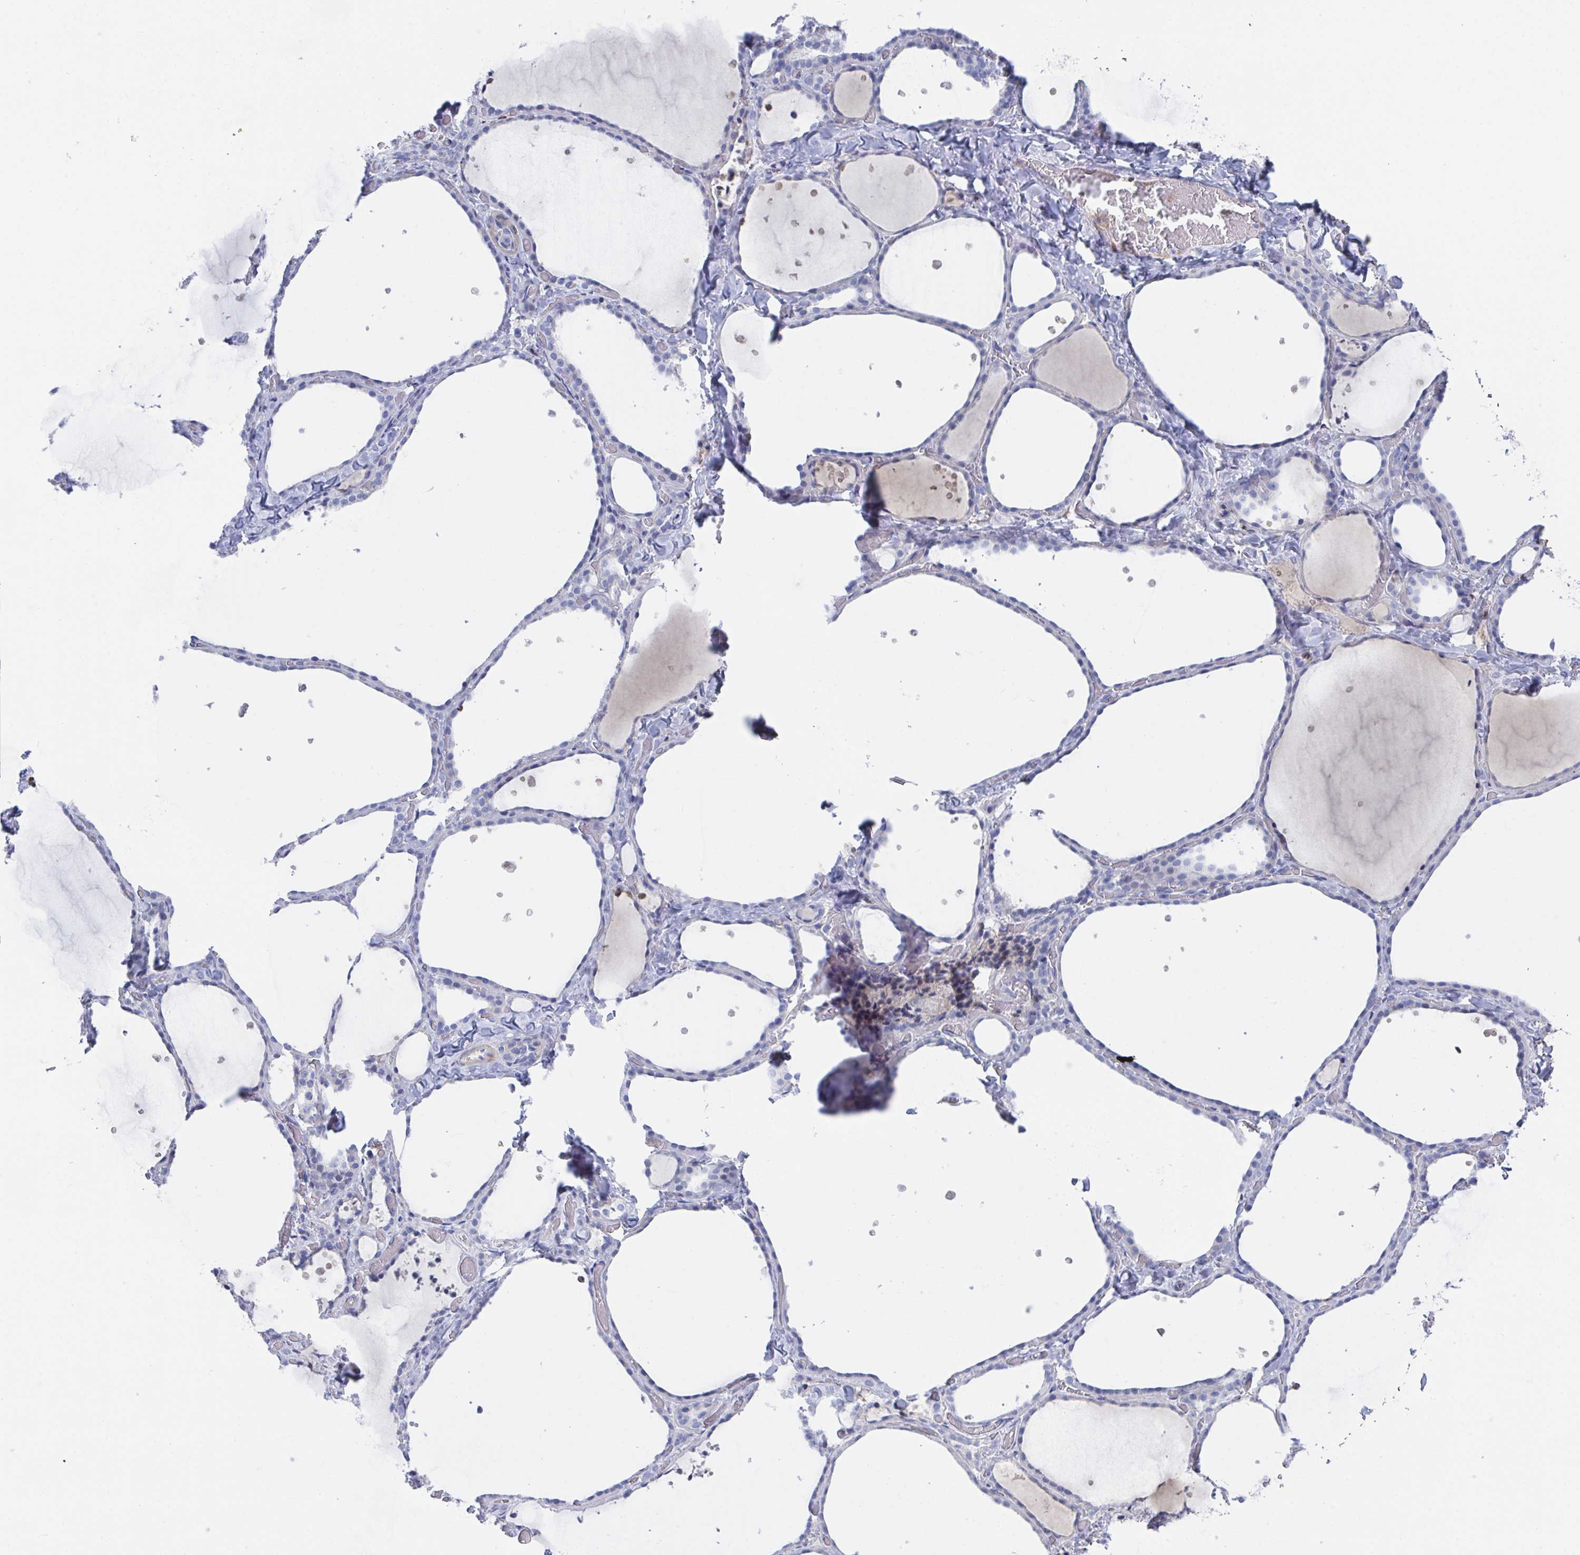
{"staining": {"intensity": "negative", "quantity": "none", "location": "none"}, "tissue": "thyroid gland", "cell_type": "Glandular cells", "image_type": "normal", "snomed": [{"axis": "morphology", "description": "Normal tissue, NOS"}, {"axis": "topography", "description": "Thyroid gland"}], "caption": "This is a image of immunohistochemistry staining of unremarkable thyroid gland, which shows no staining in glandular cells. (Immunohistochemistry, brightfield microscopy, high magnification).", "gene": "TNFAIP6", "patient": {"sex": "female", "age": 36}}